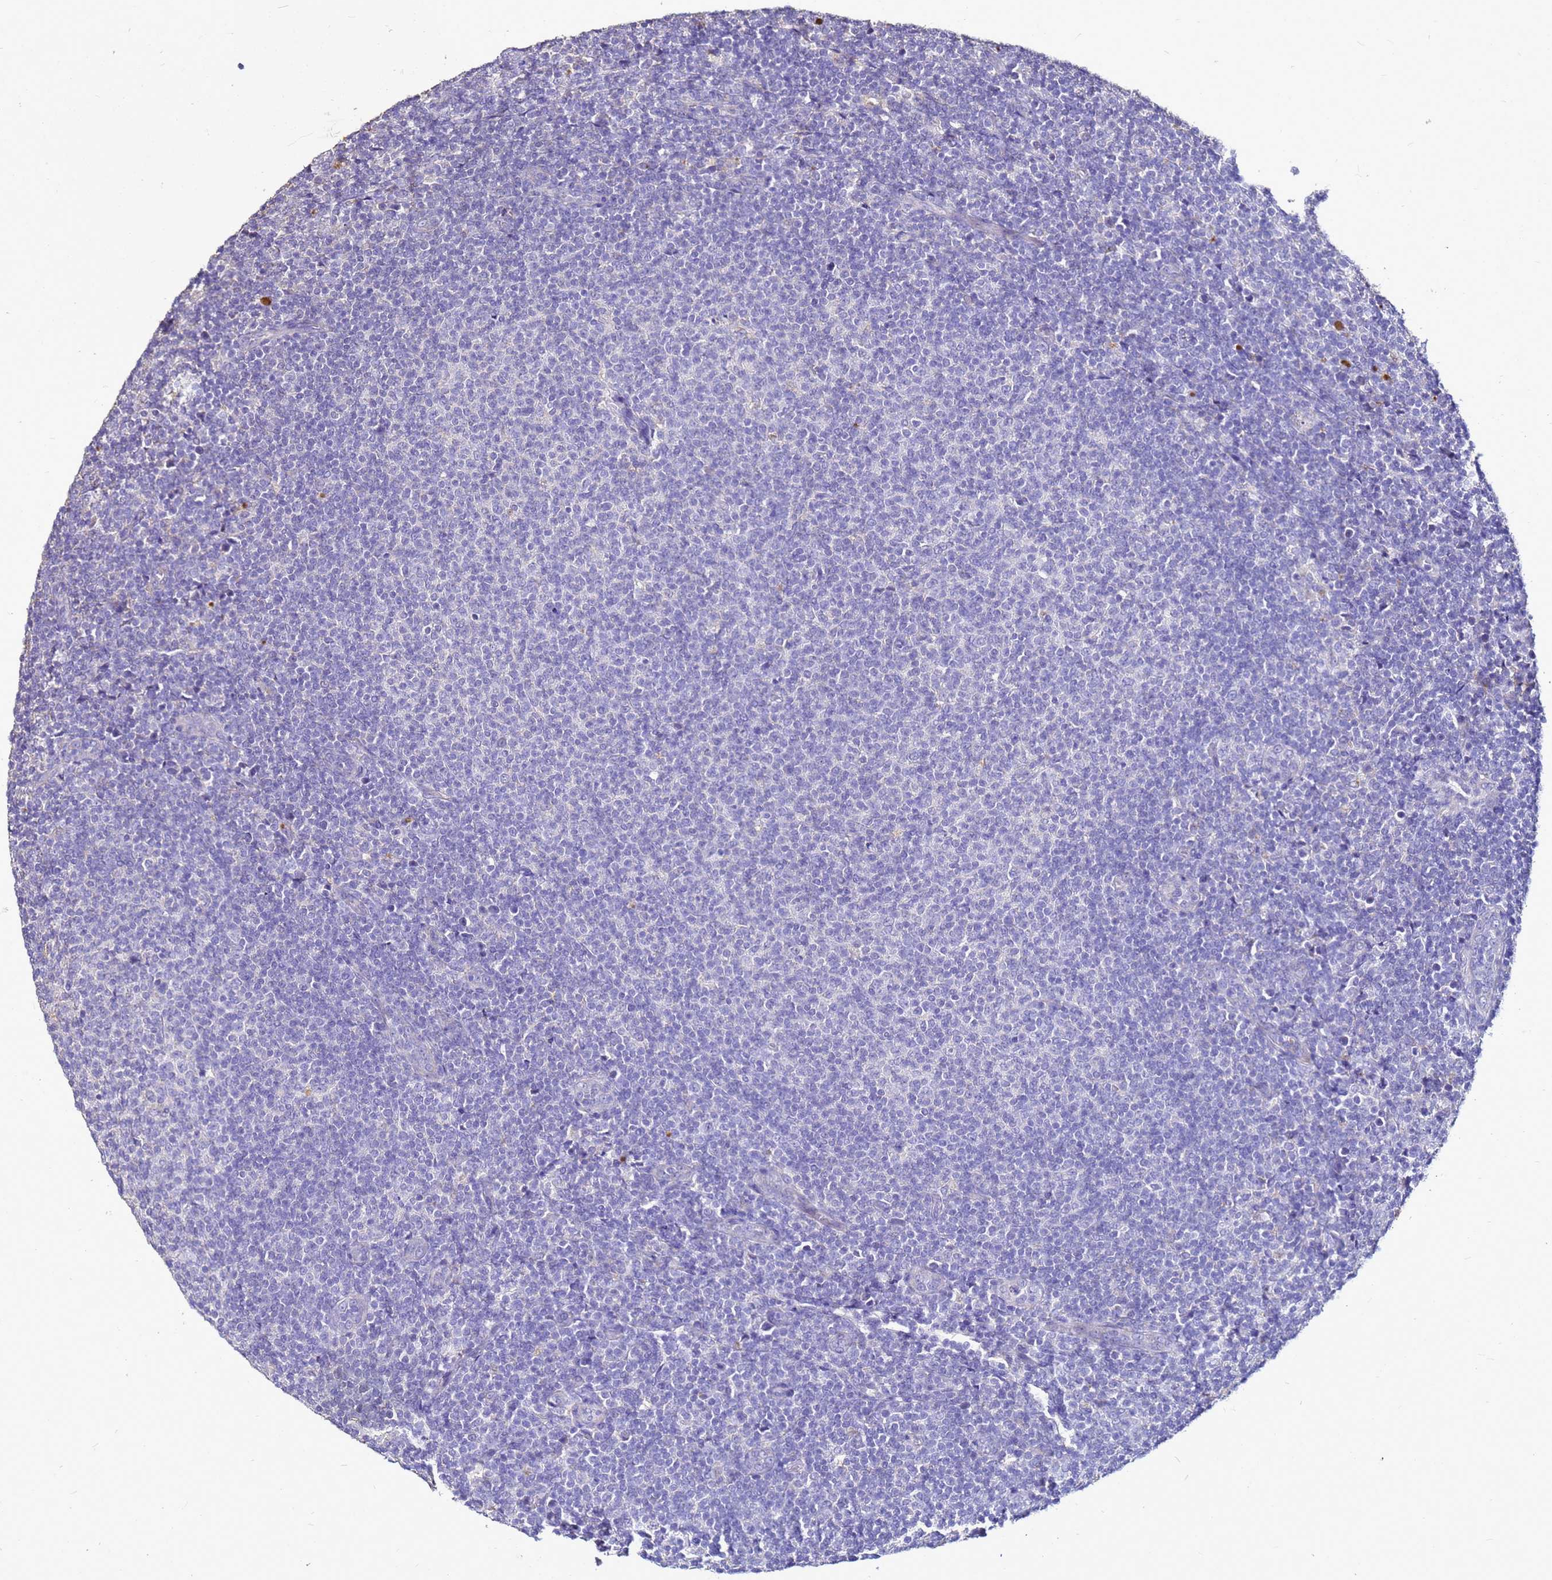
{"staining": {"intensity": "negative", "quantity": "none", "location": "none"}, "tissue": "lymphoma", "cell_type": "Tumor cells", "image_type": "cancer", "snomed": [{"axis": "morphology", "description": "Malignant lymphoma, non-Hodgkin's type, Low grade"}, {"axis": "topography", "description": "Lymph node"}], "caption": "Tumor cells are negative for brown protein staining in lymphoma.", "gene": "S100A2", "patient": {"sex": "male", "age": 66}}